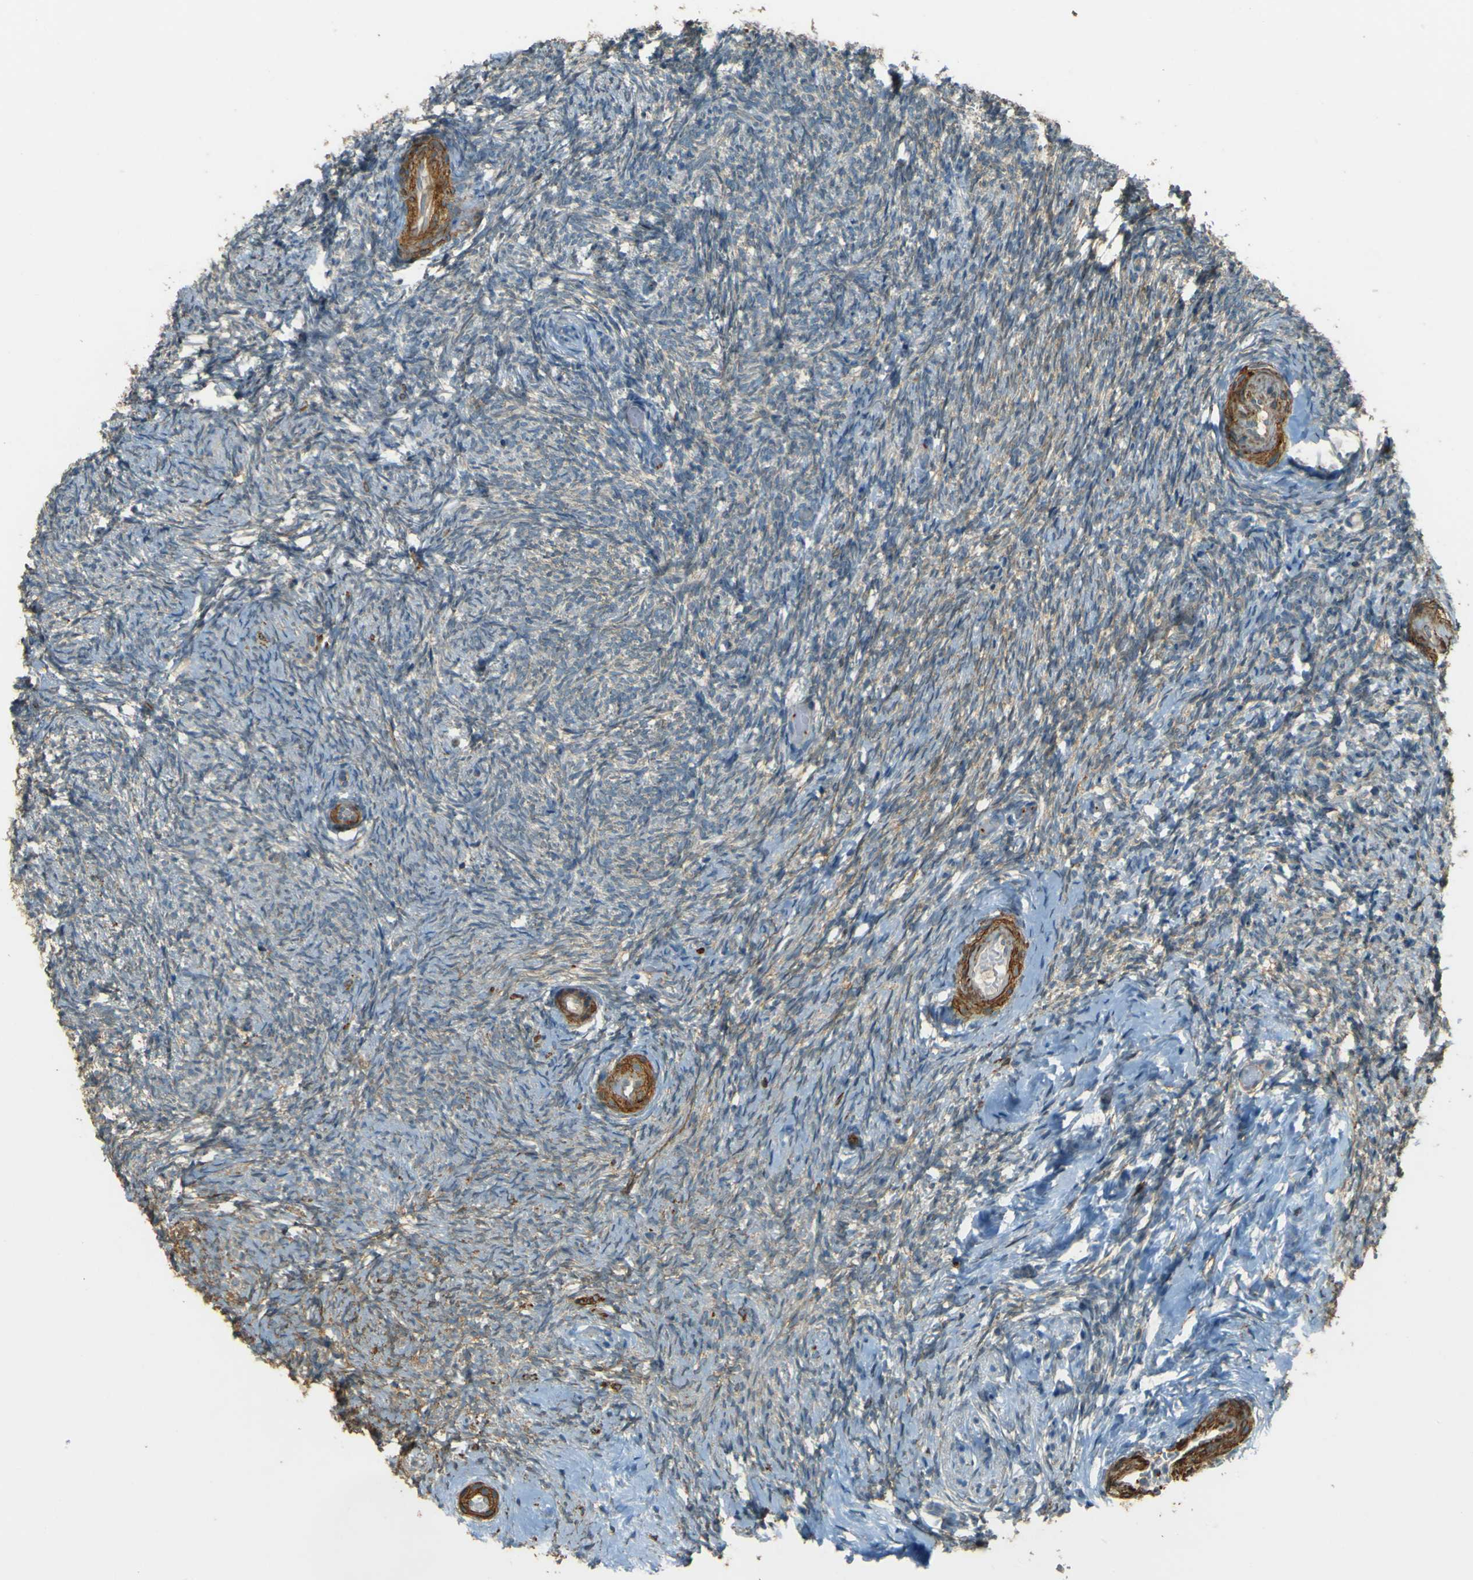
{"staining": {"intensity": "weak", "quantity": "25%-75%", "location": "cytoplasmic/membranous"}, "tissue": "ovary", "cell_type": "Ovarian stroma cells", "image_type": "normal", "snomed": [{"axis": "morphology", "description": "Normal tissue, NOS"}, {"axis": "topography", "description": "Ovary"}], "caption": "High-magnification brightfield microscopy of benign ovary stained with DAB (brown) and counterstained with hematoxylin (blue). ovarian stroma cells exhibit weak cytoplasmic/membranous positivity is identified in about25%-75% of cells.", "gene": "NEXN", "patient": {"sex": "female", "age": 60}}